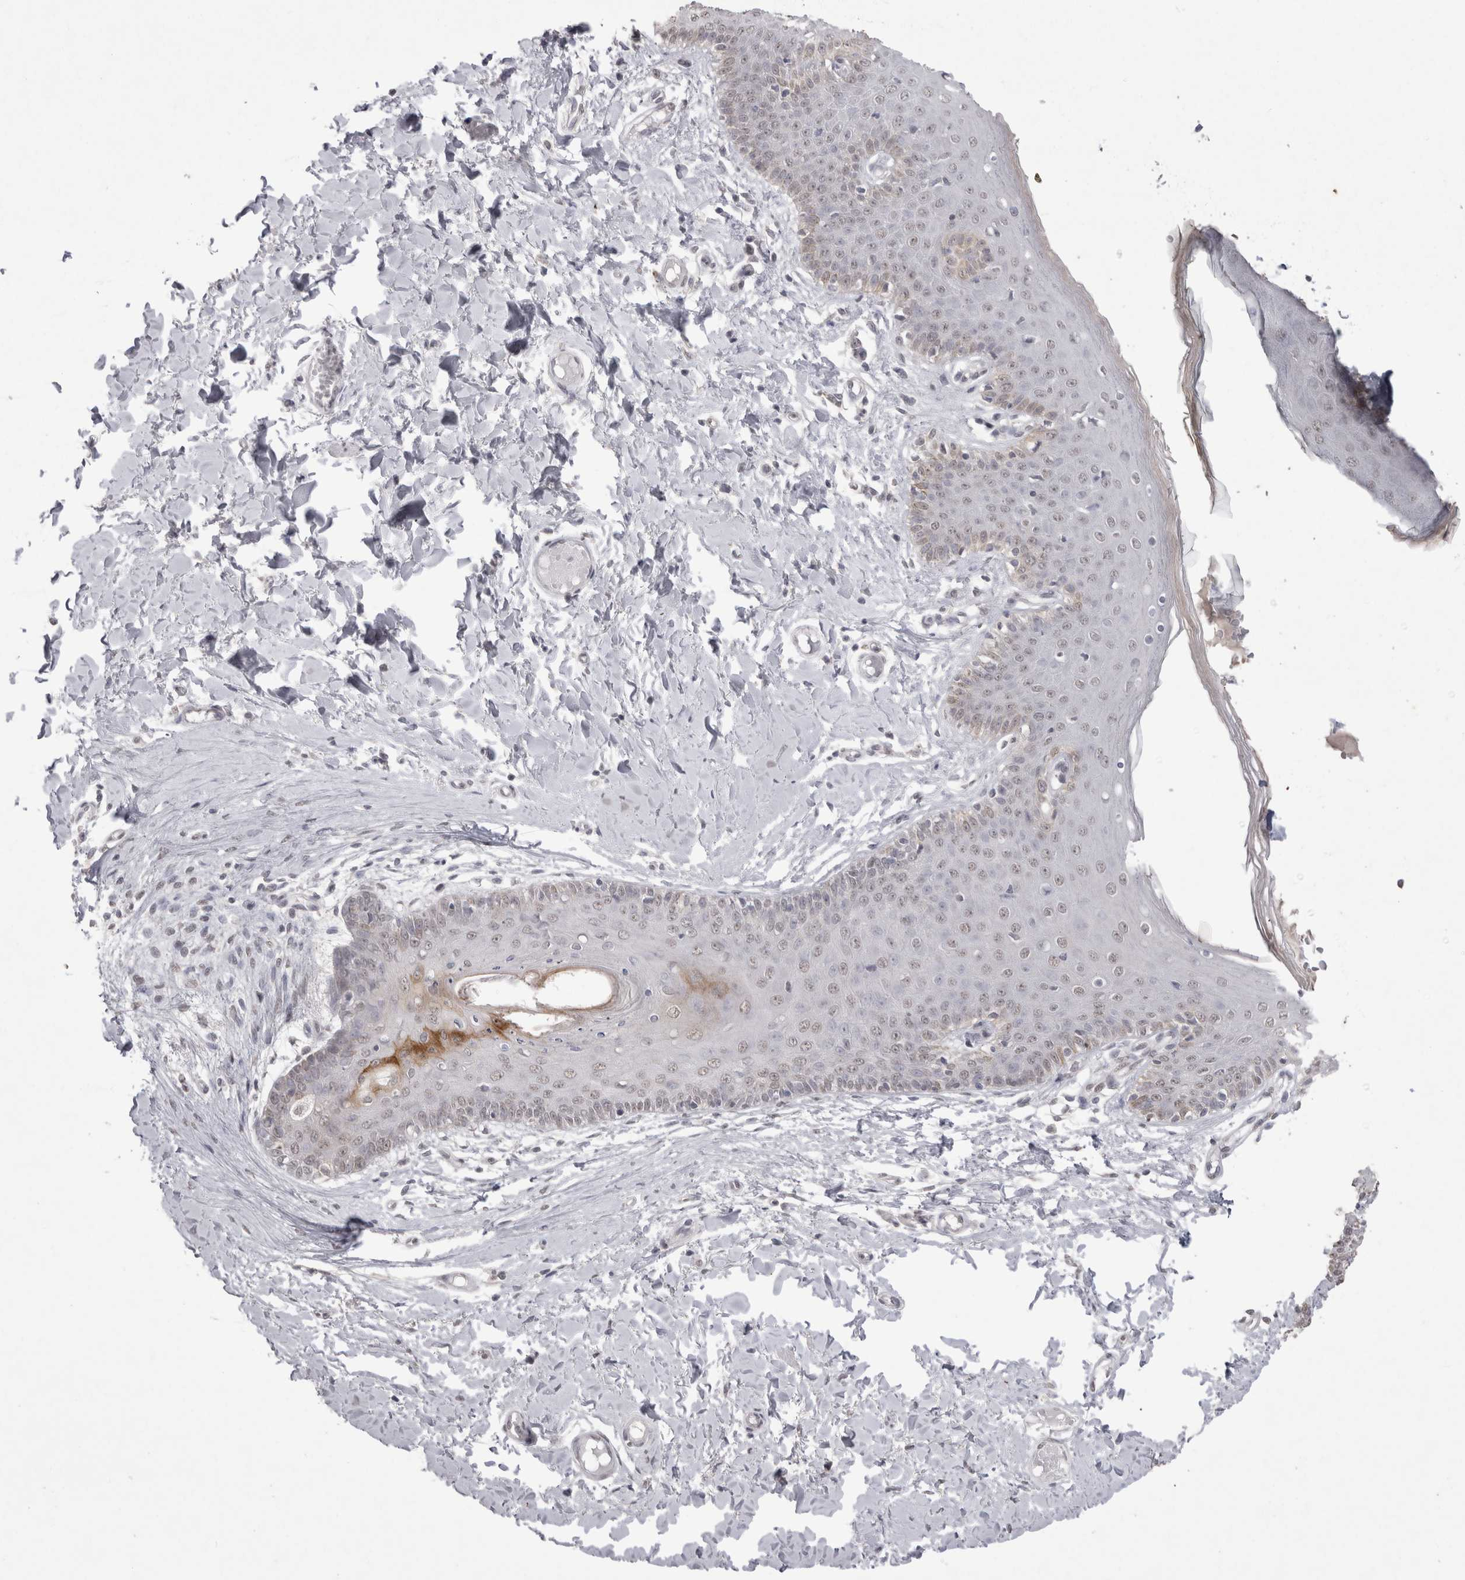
{"staining": {"intensity": "weak", "quantity": "<25%", "location": "nuclear"}, "tissue": "skin", "cell_type": "Epidermal cells", "image_type": "normal", "snomed": [{"axis": "morphology", "description": "Normal tissue, NOS"}, {"axis": "topography", "description": "Vulva"}], "caption": "High magnification brightfield microscopy of unremarkable skin stained with DAB (3,3'-diaminobenzidine) (brown) and counterstained with hematoxylin (blue): epidermal cells show no significant staining. (DAB immunohistochemistry (IHC), high magnification).", "gene": "DDX4", "patient": {"sex": "female", "age": 66}}